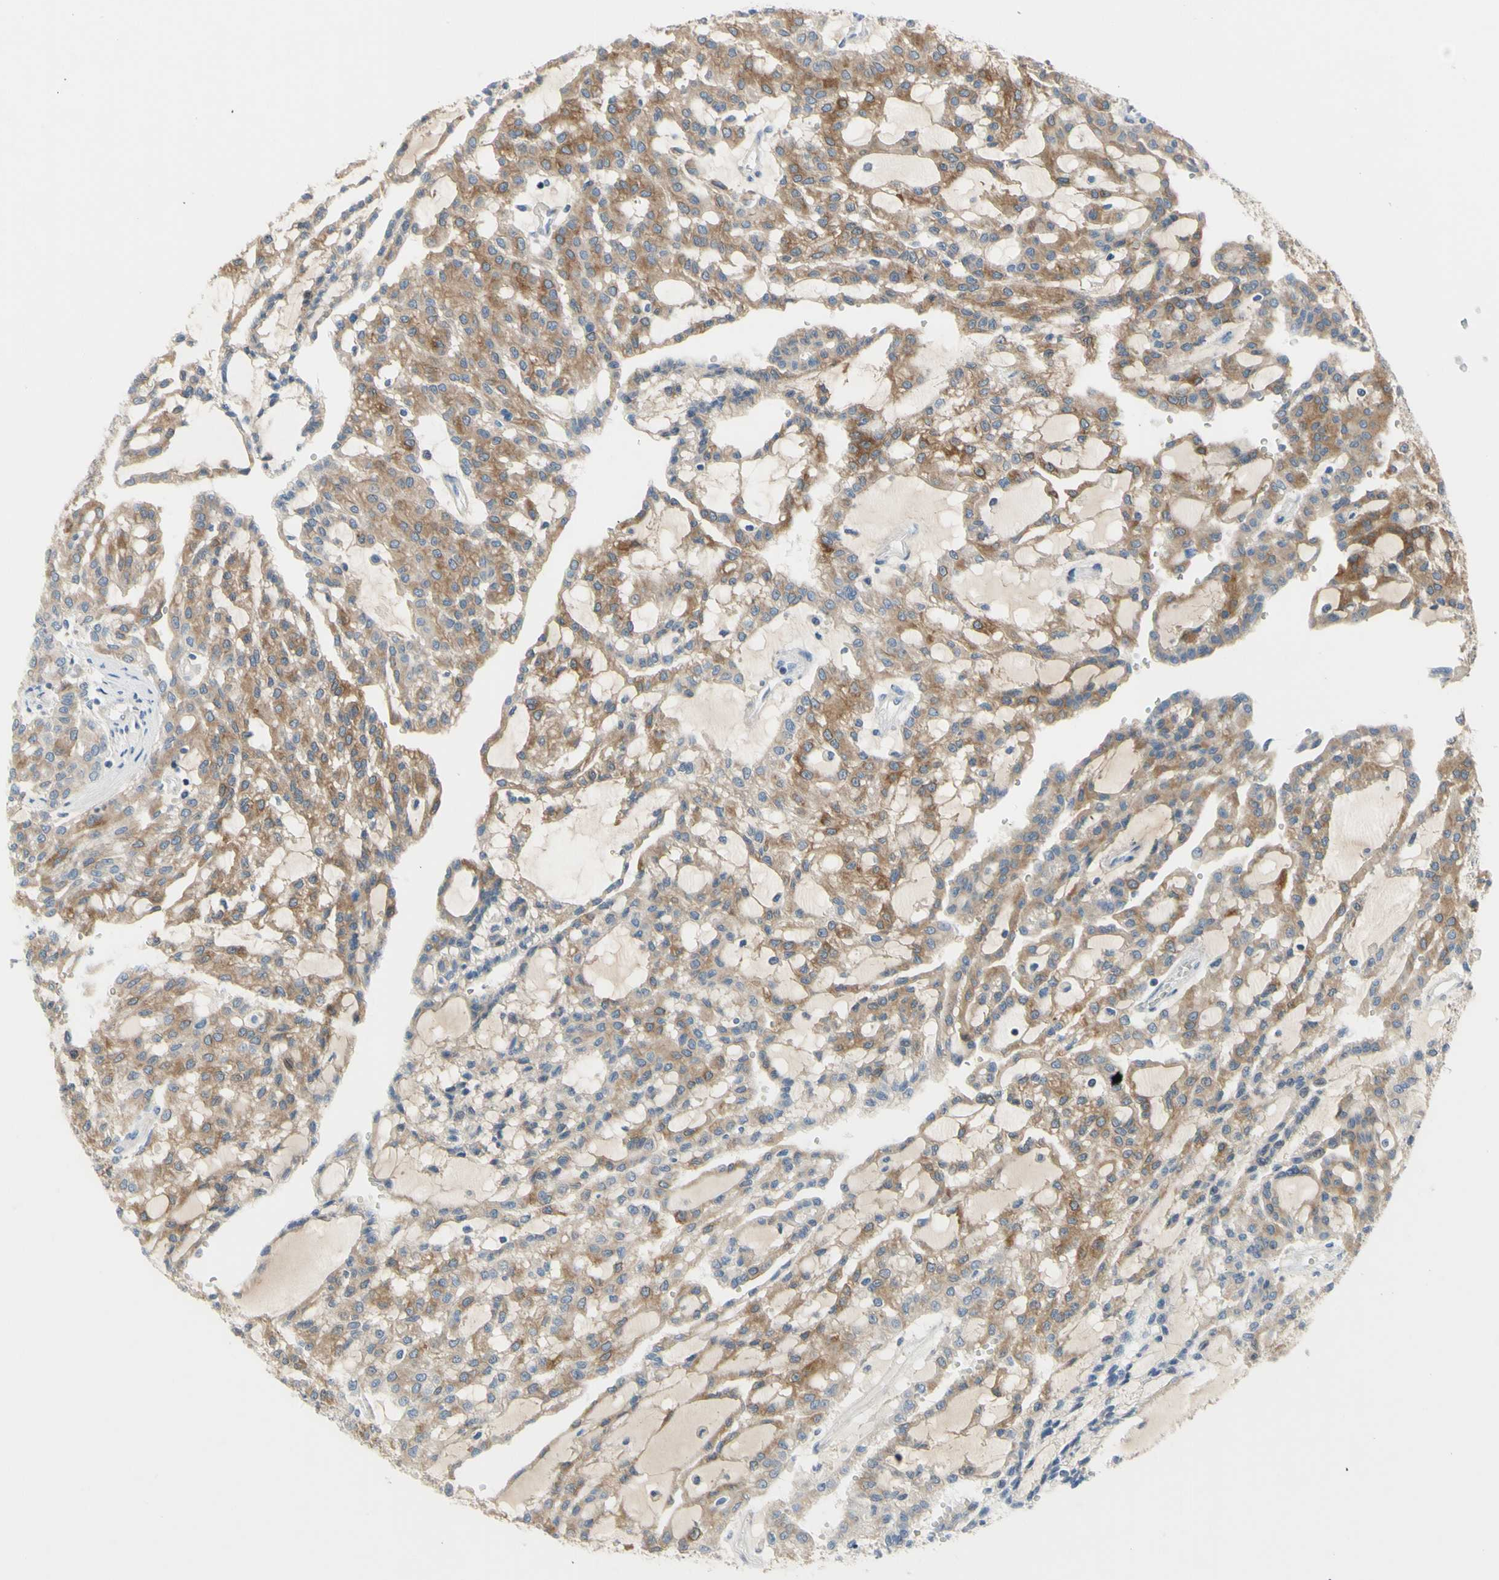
{"staining": {"intensity": "moderate", "quantity": ">75%", "location": "cytoplasmic/membranous"}, "tissue": "renal cancer", "cell_type": "Tumor cells", "image_type": "cancer", "snomed": [{"axis": "morphology", "description": "Adenocarcinoma, NOS"}, {"axis": "topography", "description": "Kidney"}], "caption": "Protein staining shows moderate cytoplasmic/membranous staining in about >75% of tumor cells in renal cancer (adenocarcinoma). Nuclei are stained in blue.", "gene": "MUC1", "patient": {"sex": "male", "age": 63}}